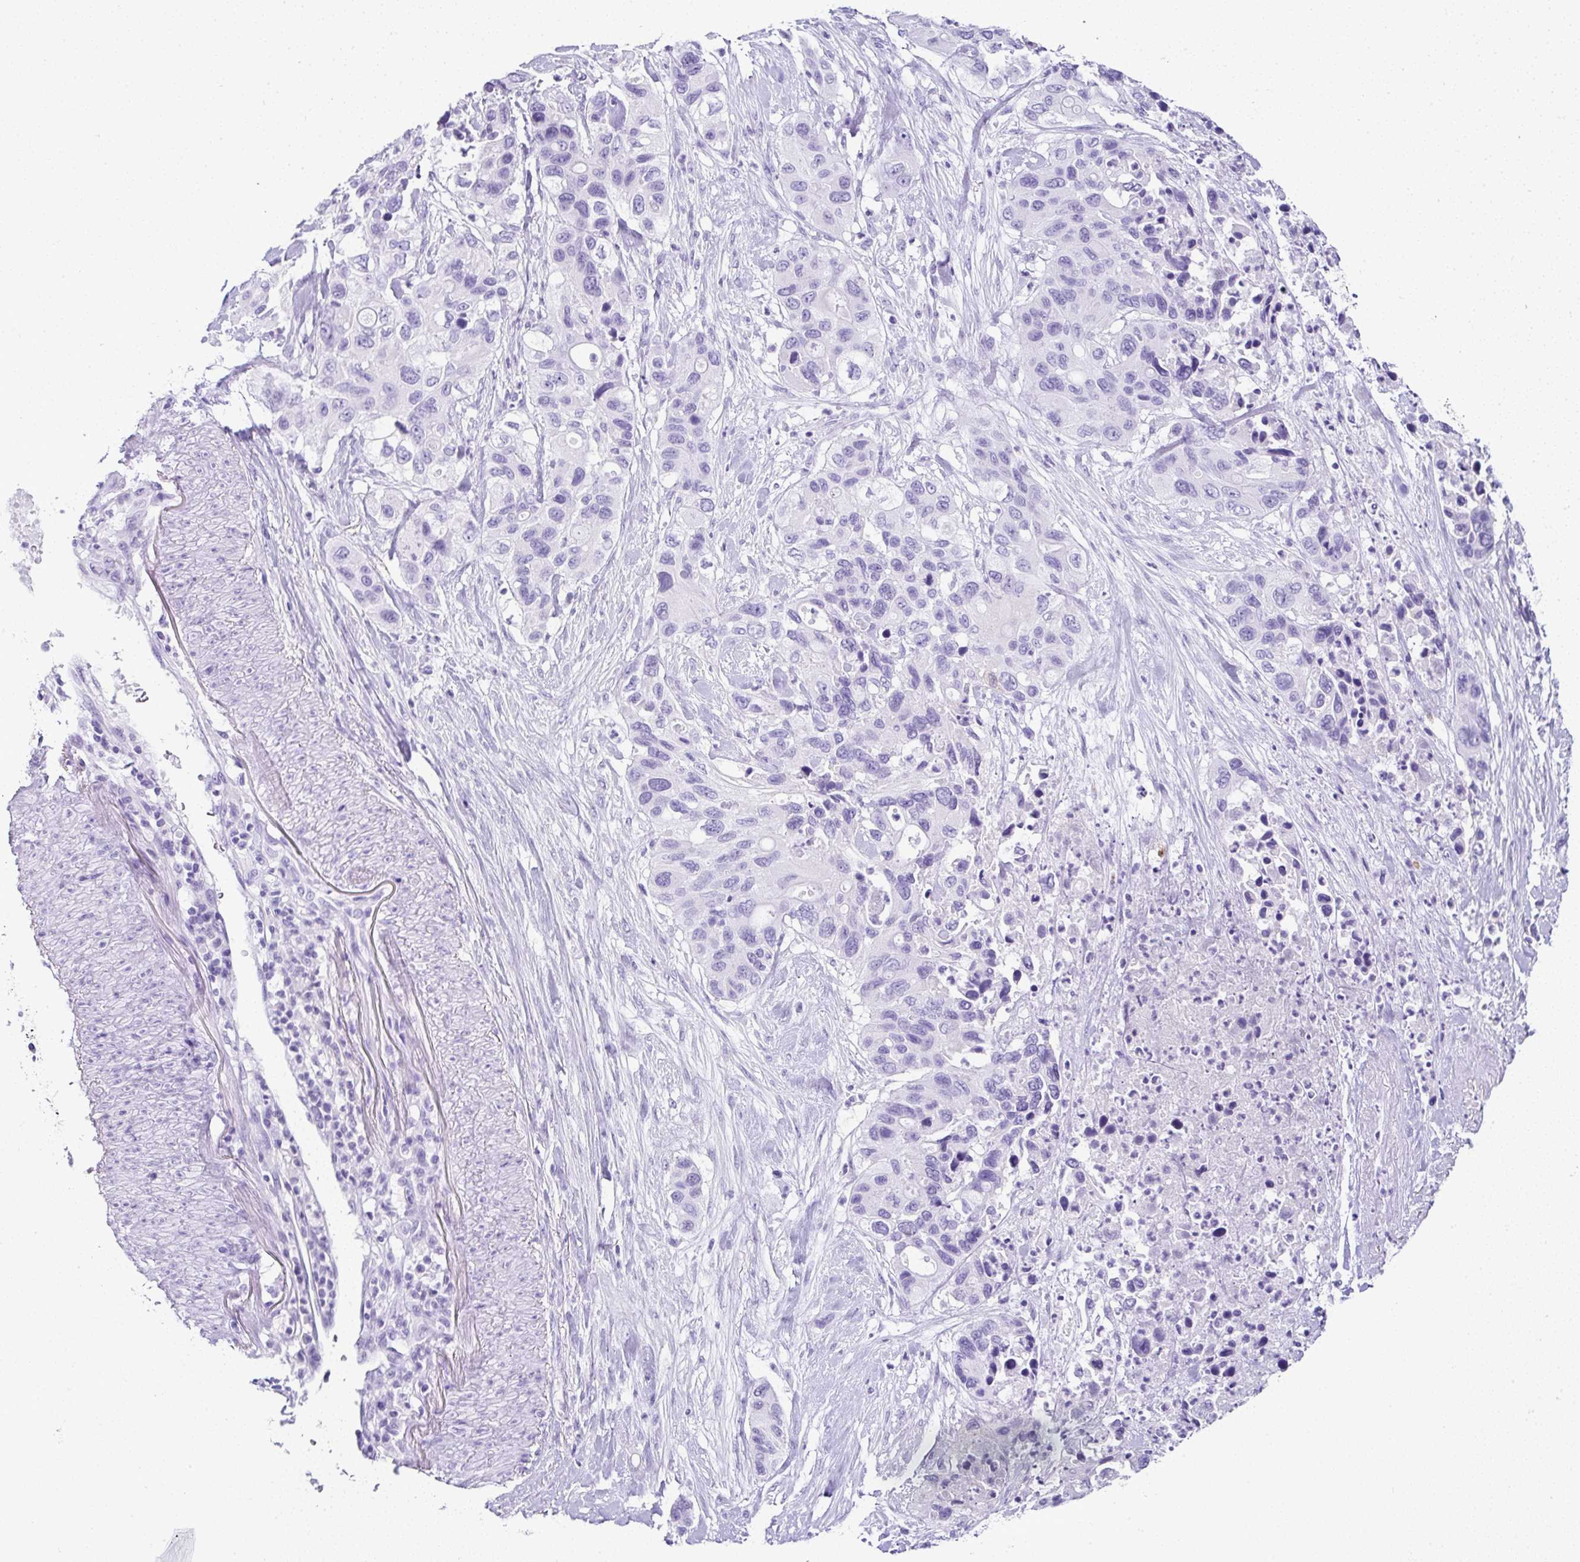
{"staining": {"intensity": "negative", "quantity": "none", "location": "none"}, "tissue": "pancreatic cancer", "cell_type": "Tumor cells", "image_type": "cancer", "snomed": [{"axis": "morphology", "description": "Adenocarcinoma, NOS"}, {"axis": "topography", "description": "Pancreas"}], "caption": "A high-resolution image shows immunohistochemistry (IHC) staining of pancreatic cancer, which exhibits no significant expression in tumor cells. The staining was performed using DAB to visualize the protein expression in brown, while the nuclei were stained in blue with hematoxylin (Magnification: 20x).", "gene": "SERPINB3", "patient": {"sex": "female", "age": 71}}